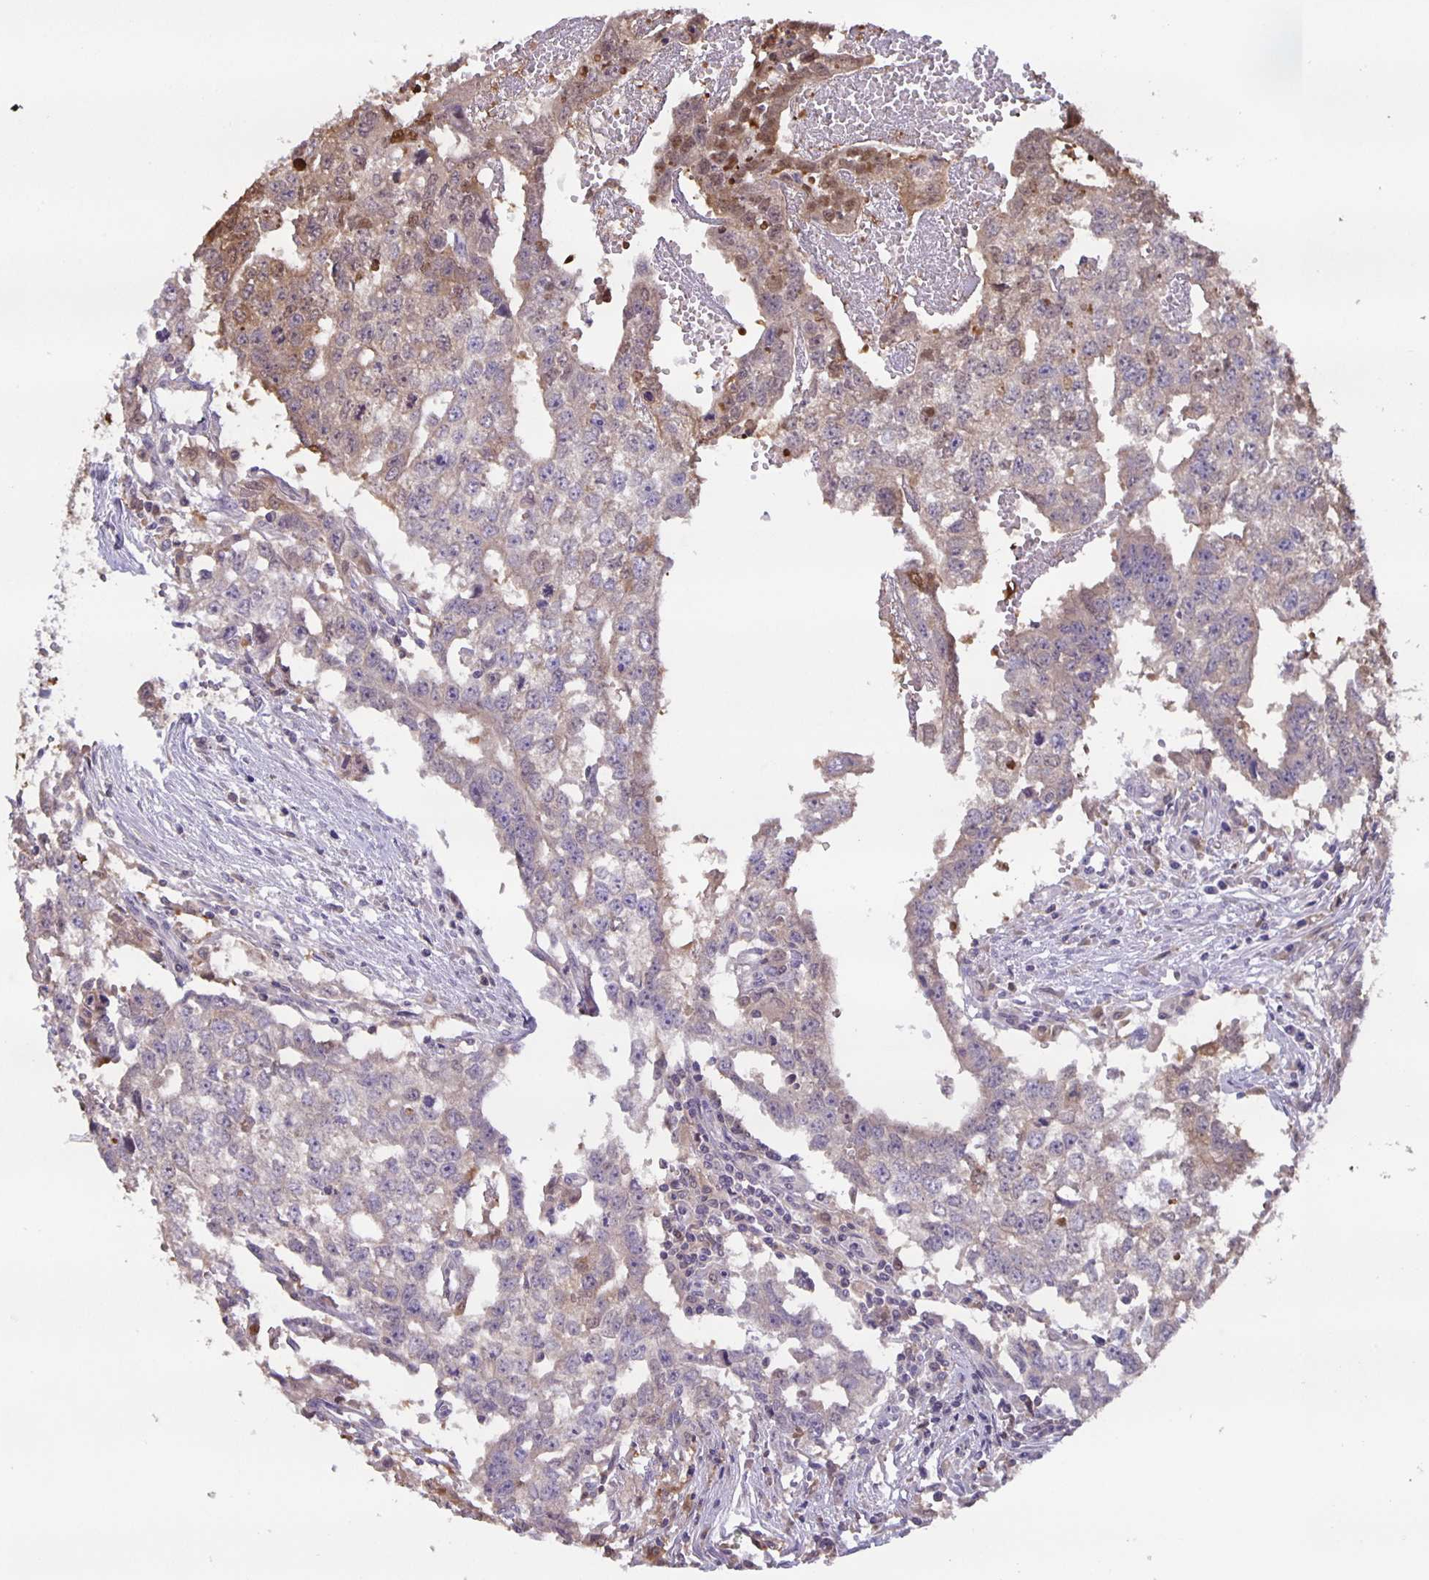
{"staining": {"intensity": "moderate", "quantity": "<25%", "location": "cytoplasmic/membranous"}, "tissue": "testis cancer", "cell_type": "Tumor cells", "image_type": "cancer", "snomed": [{"axis": "morphology", "description": "Carcinoma, Embryonal, NOS"}, {"axis": "morphology", "description": "Teratoma, malignant, NOS"}, {"axis": "topography", "description": "Testis"}], "caption": "Moderate cytoplasmic/membranous staining is seen in approximately <25% of tumor cells in testis embryonal carcinoma. Nuclei are stained in blue.", "gene": "MARCHF6", "patient": {"sex": "male", "age": 24}}